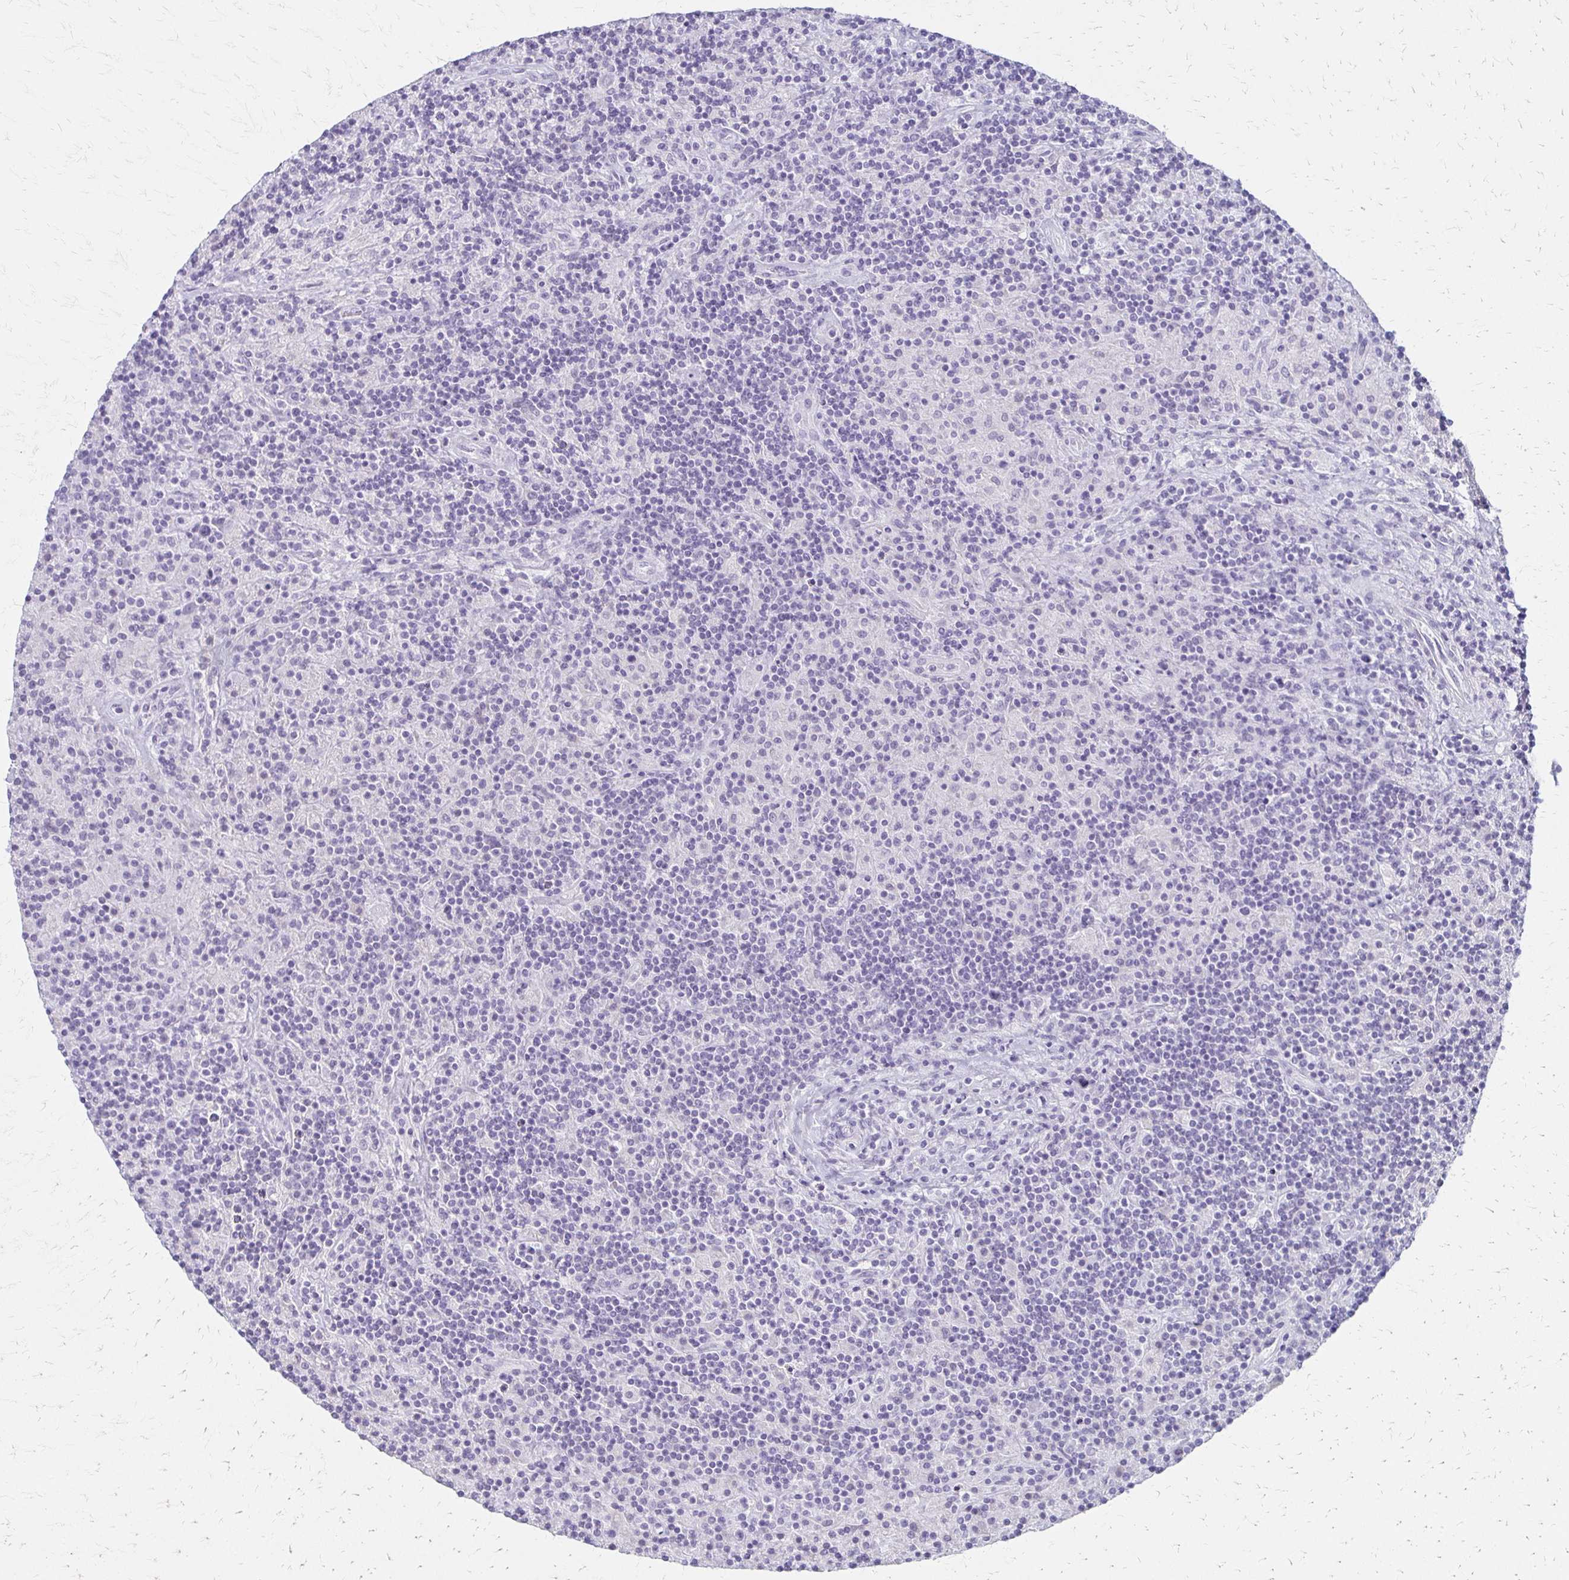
{"staining": {"intensity": "negative", "quantity": "none", "location": "none"}, "tissue": "lymphoma", "cell_type": "Tumor cells", "image_type": "cancer", "snomed": [{"axis": "morphology", "description": "Hodgkin's disease, NOS"}, {"axis": "topography", "description": "Lymph node"}], "caption": "Tumor cells show no significant staining in Hodgkin's disease. (IHC, brightfield microscopy, high magnification).", "gene": "IVL", "patient": {"sex": "male", "age": 70}}